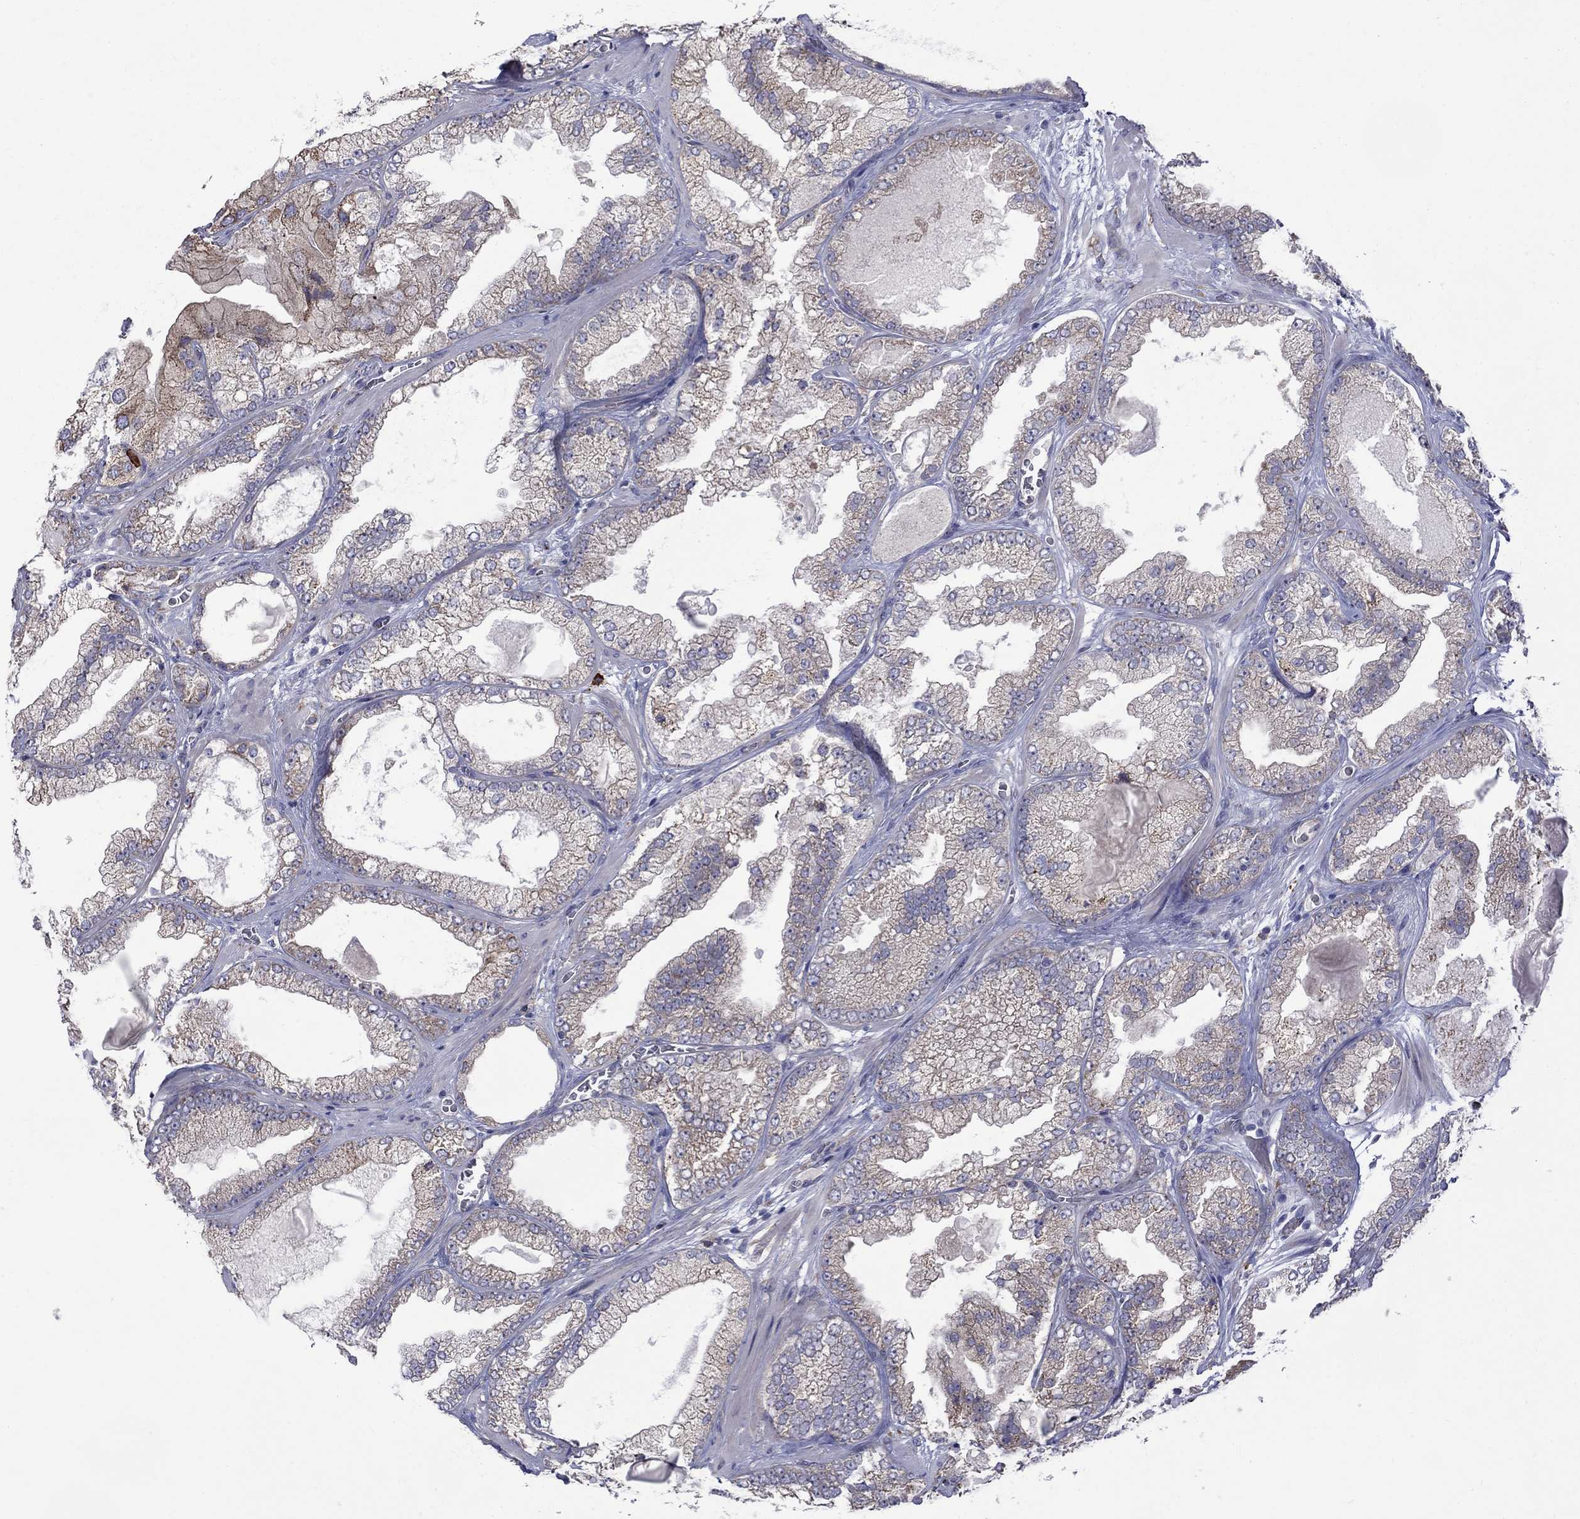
{"staining": {"intensity": "weak", "quantity": "25%-75%", "location": "cytoplasmic/membranous"}, "tissue": "prostate cancer", "cell_type": "Tumor cells", "image_type": "cancer", "snomed": [{"axis": "morphology", "description": "Adenocarcinoma, Low grade"}, {"axis": "topography", "description": "Prostate"}], "caption": "Brown immunohistochemical staining in human low-grade adenocarcinoma (prostate) exhibits weak cytoplasmic/membranous staining in approximately 25%-75% of tumor cells.", "gene": "ASNS", "patient": {"sex": "male", "age": 57}}